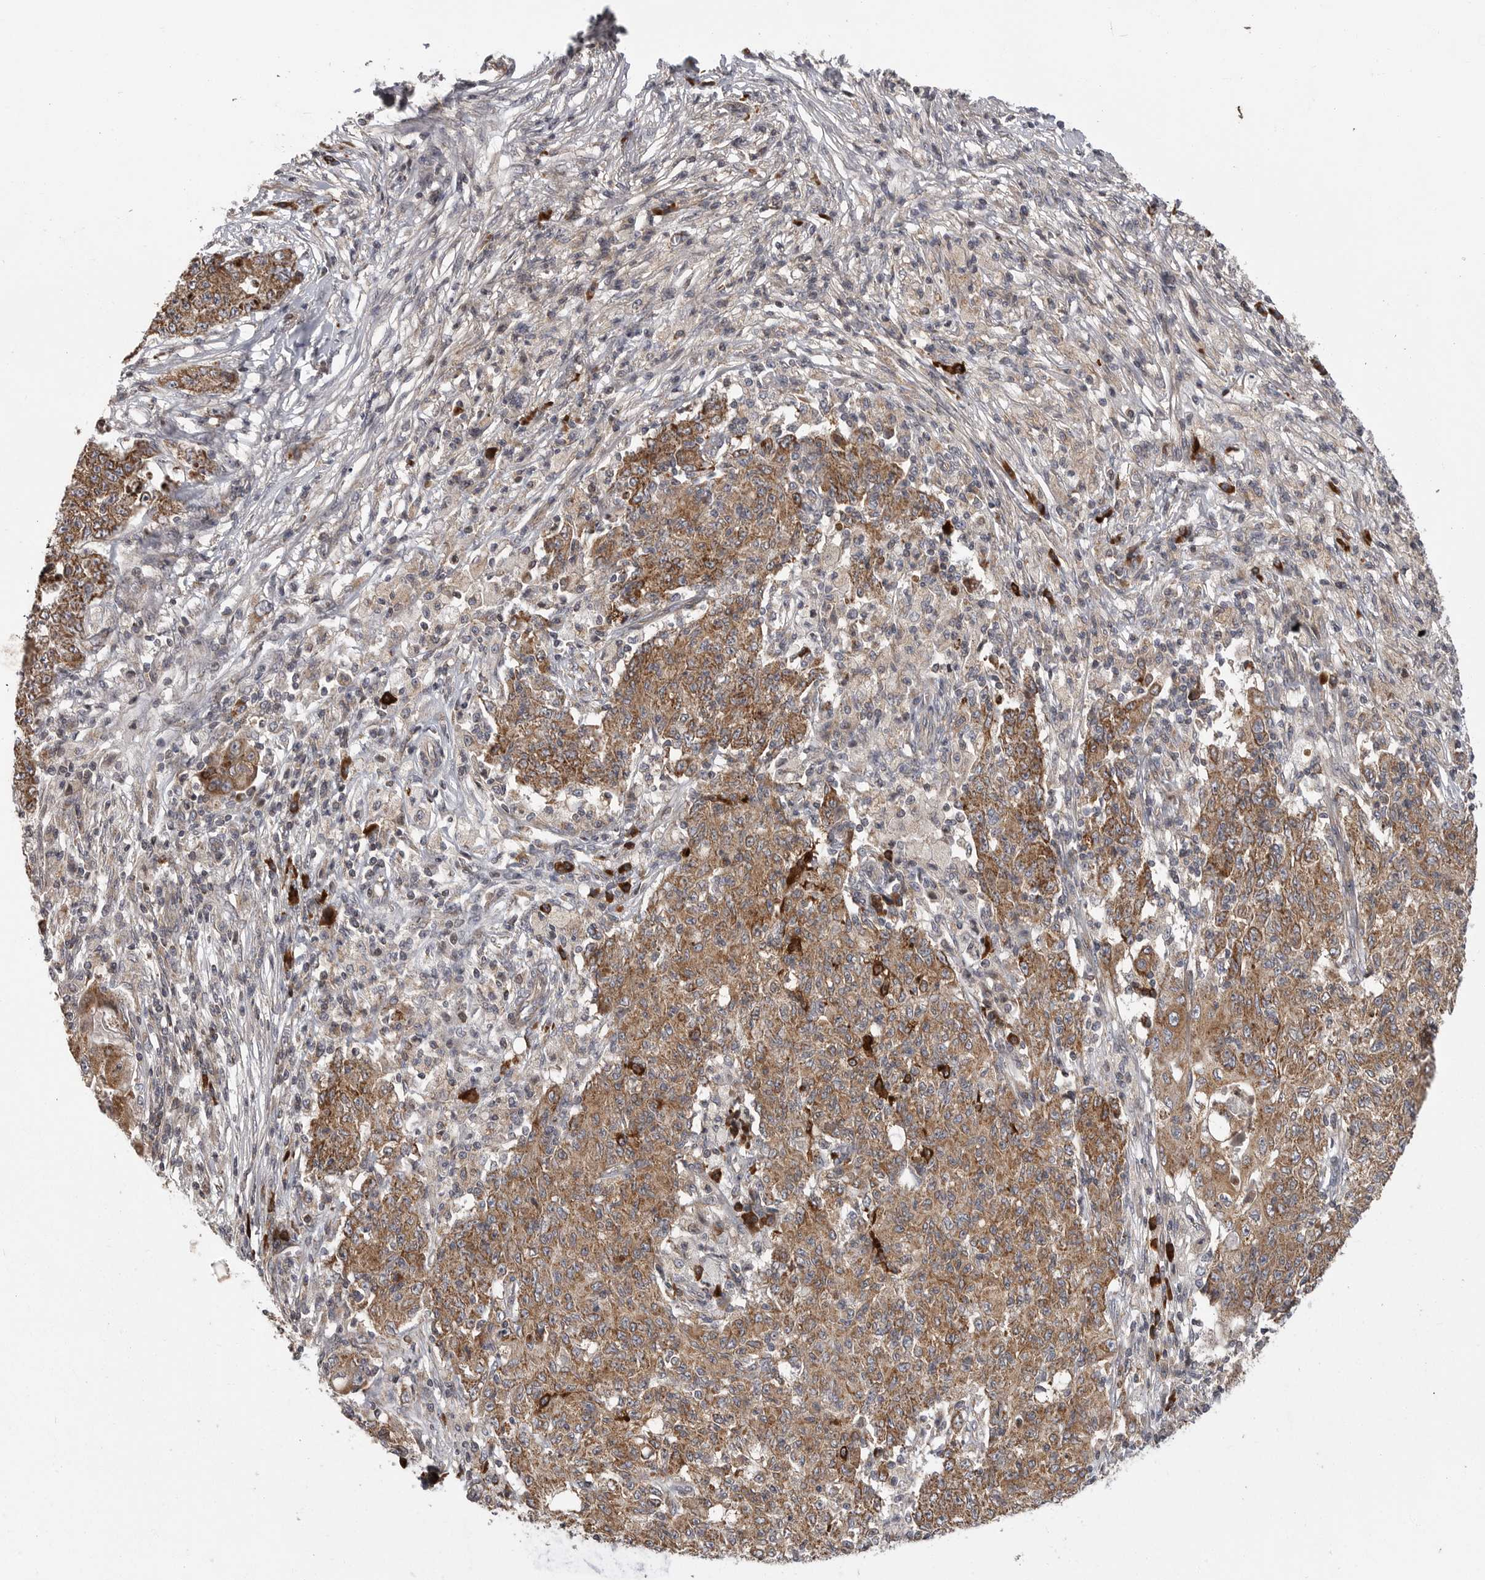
{"staining": {"intensity": "moderate", "quantity": ">75%", "location": "cytoplasmic/membranous"}, "tissue": "ovarian cancer", "cell_type": "Tumor cells", "image_type": "cancer", "snomed": [{"axis": "morphology", "description": "Carcinoma, endometroid"}, {"axis": "topography", "description": "Ovary"}], "caption": "Ovarian cancer stained for a protein displays moderate cytoplasmic/membranous positivity in tumor cells.", "gene": "OXR1", "patient": {"sex": "female", "age": 42}}